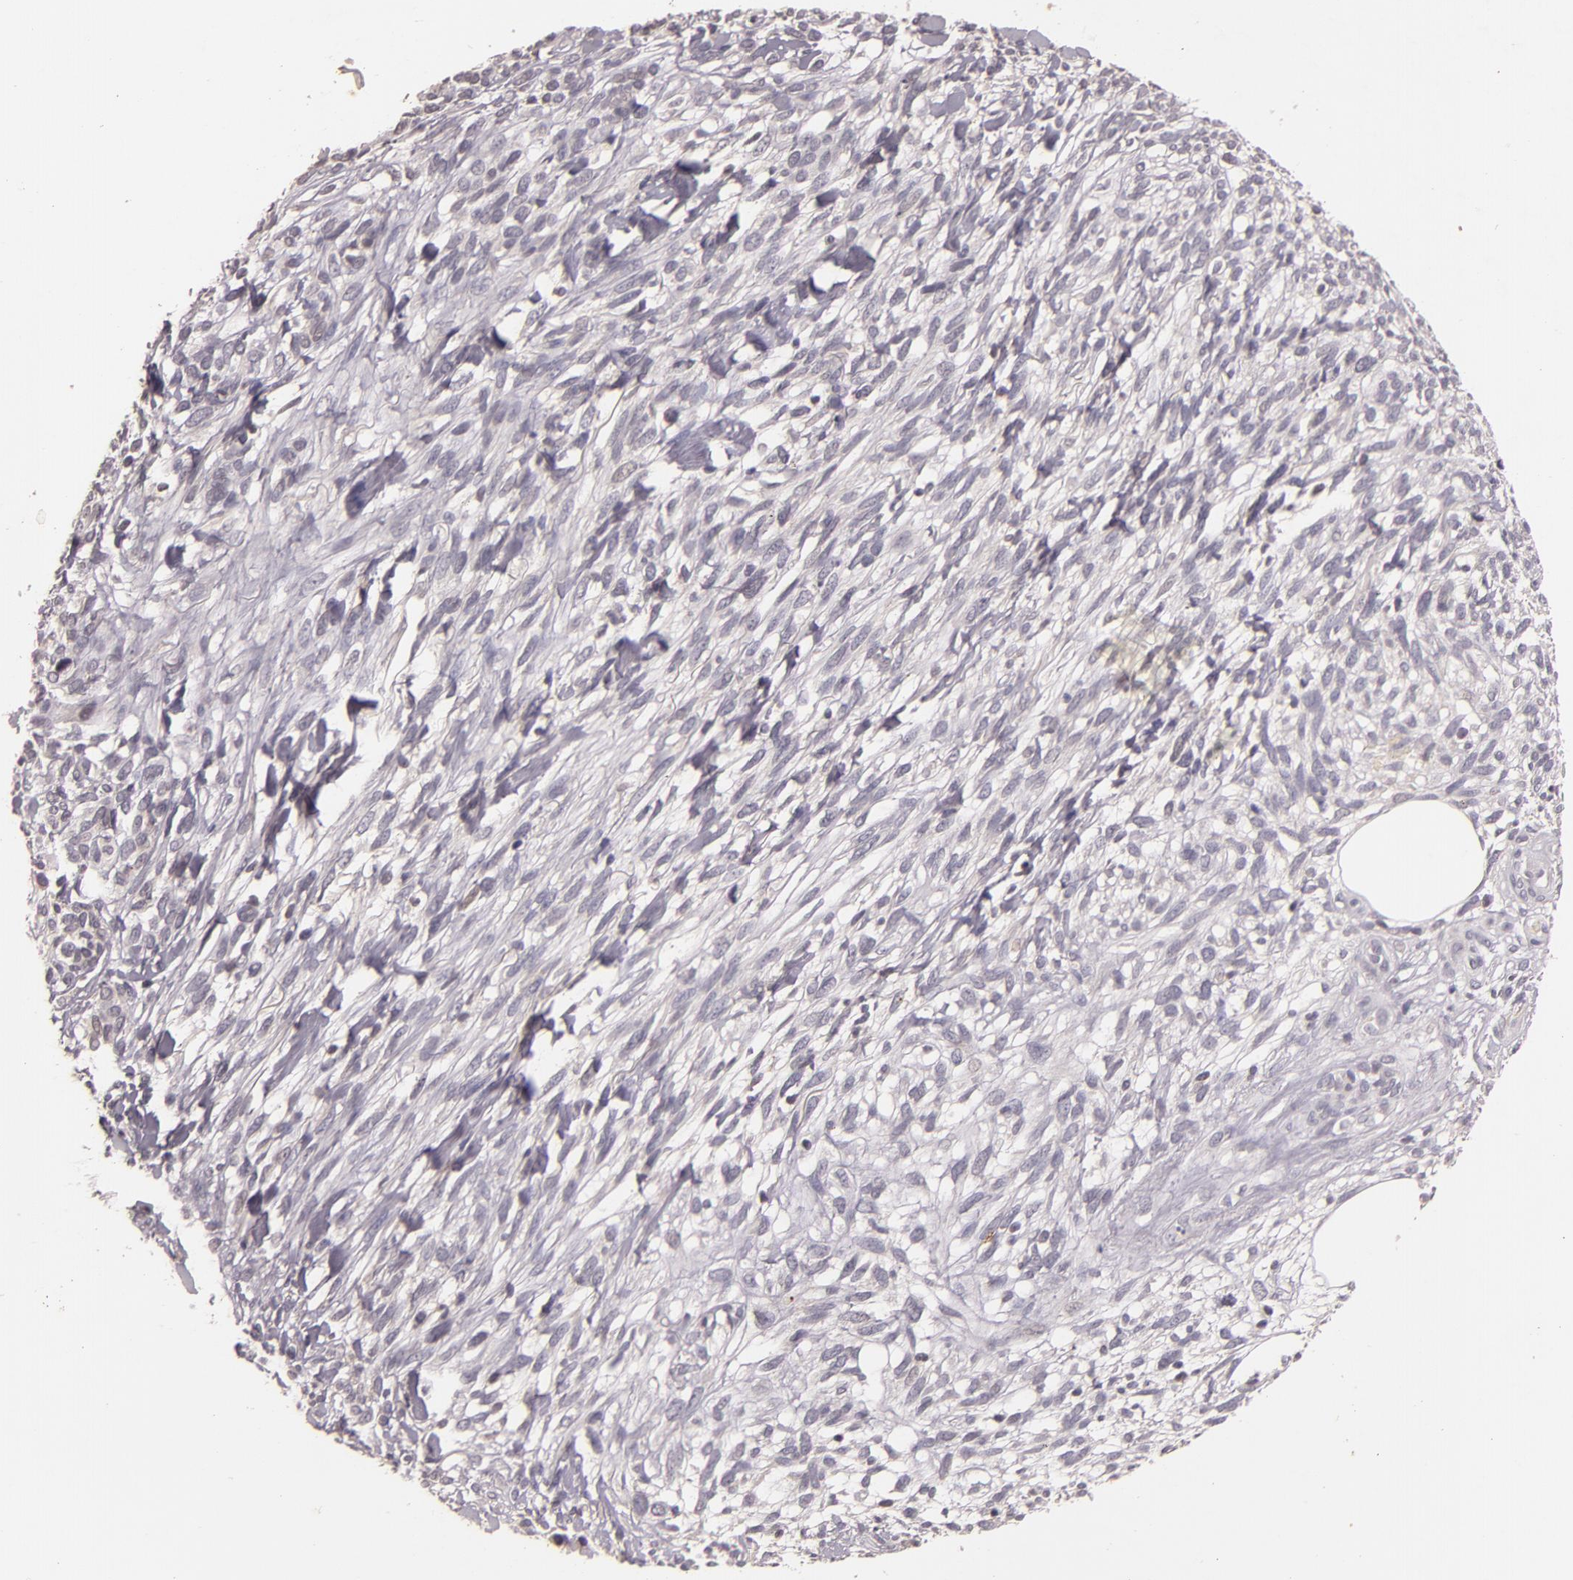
{"staining": {"intensity": "negative", "quantity": "none", "location": "none"}, "tissue": "melanoma", "cell_type": "Tumor cells", "image_type": "cancer", "snomed": [{"axis": "morphology", "description": "Malignant melanoma, NOS"}, {"axis": "topography", "description": "Skin"}], "caption": "Immunohistochemical staining of human malignant melanoma displays no significant expression in tumor cells.", "gene": "TFF1", "patient": {"sex": "female", "age": 85}}